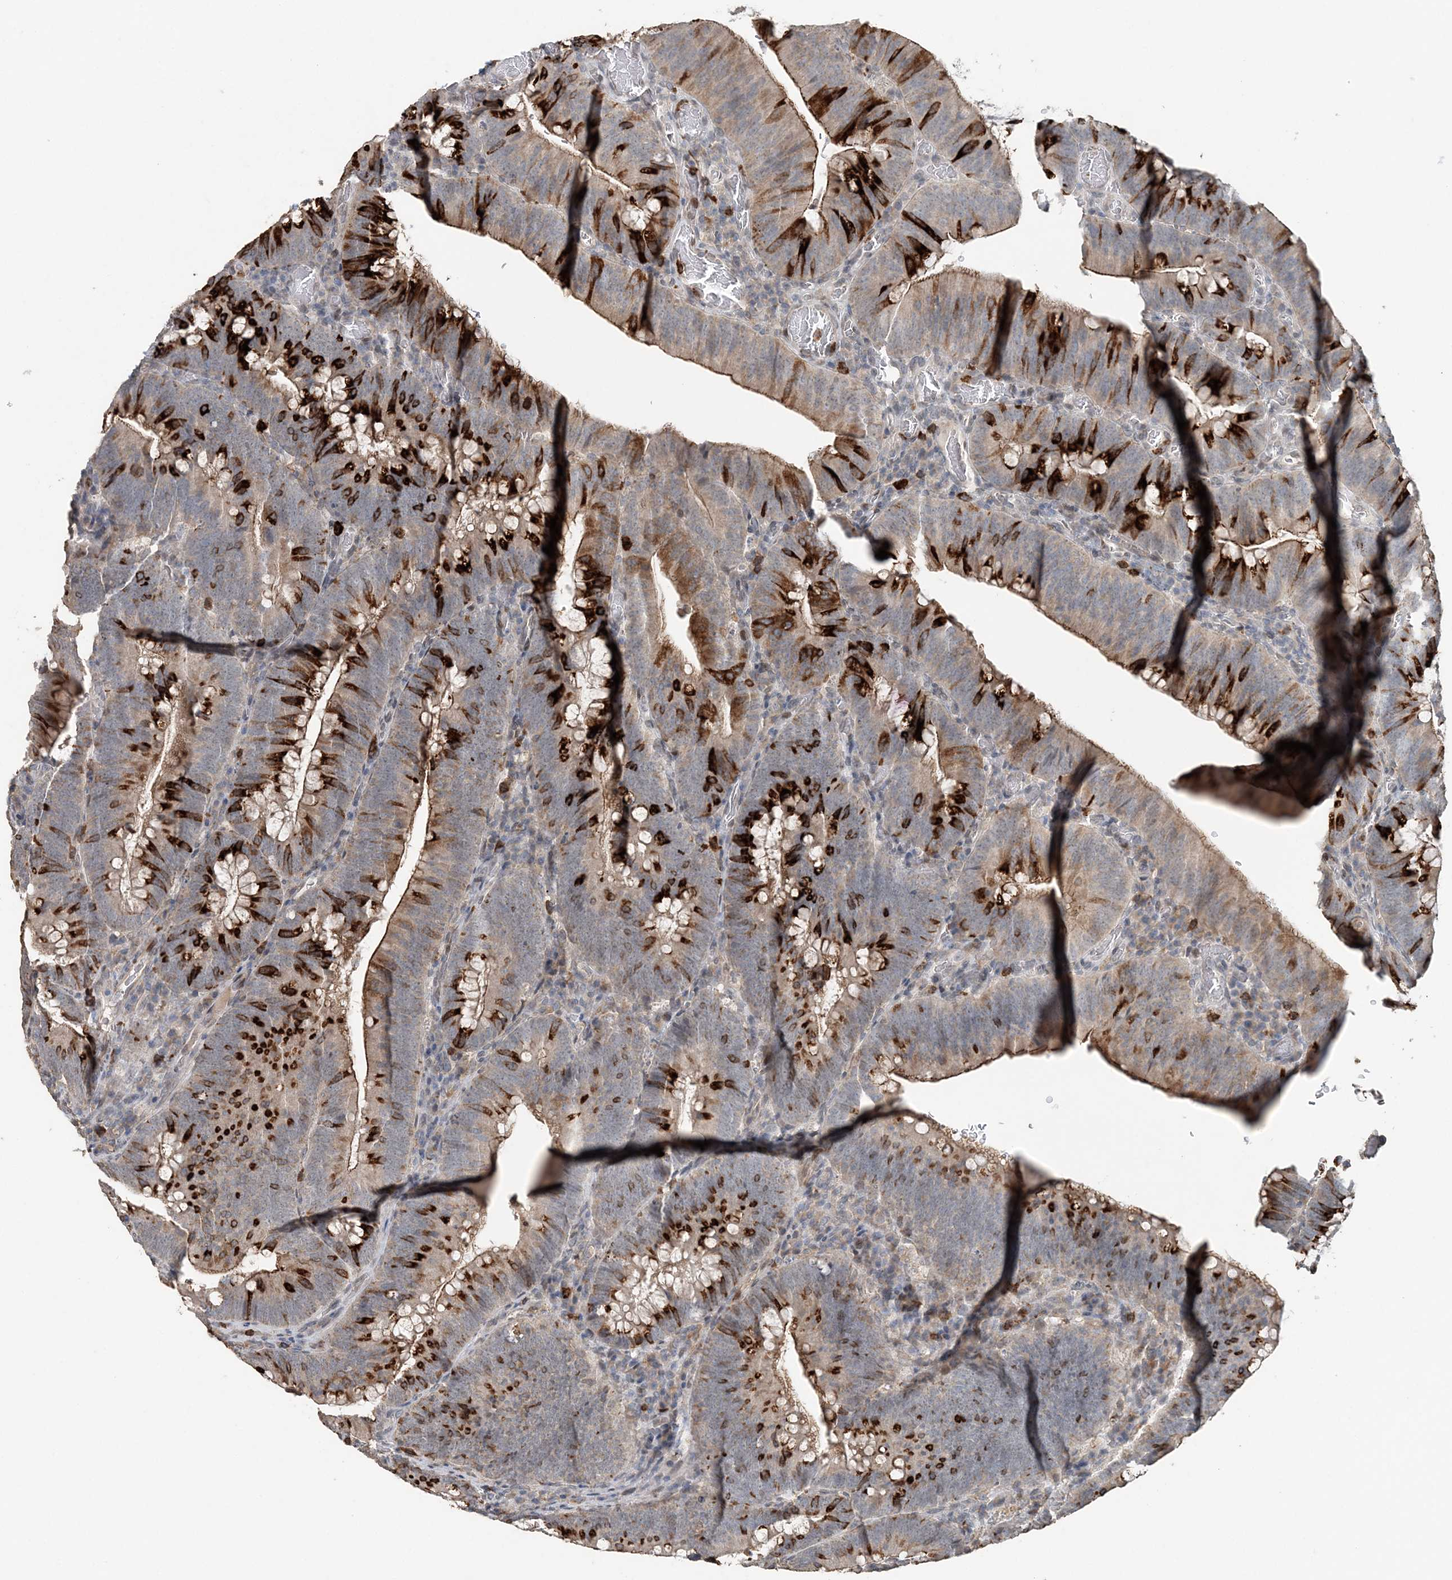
{"staining": {"intensity": "strong", "quantity": "<25%", "location": "cytoplasmic/membranous"}, "tissue": "colorectal cancer", "cell_type": "Tumor cells", "image_type": "cancer", "snomed": [{"axis": "morphology", "description": "Normal tissue, NOS"}, {"axis": "topography", "description": "Colon"}], "caption": "Brown immunohistochemical staining in human colorectal cancer shows strong cytoplasmic/membranous expression in about <25% of tumor cells.", "gene": "FAM110A", "patient": {"sex": "female", "age": 82}}